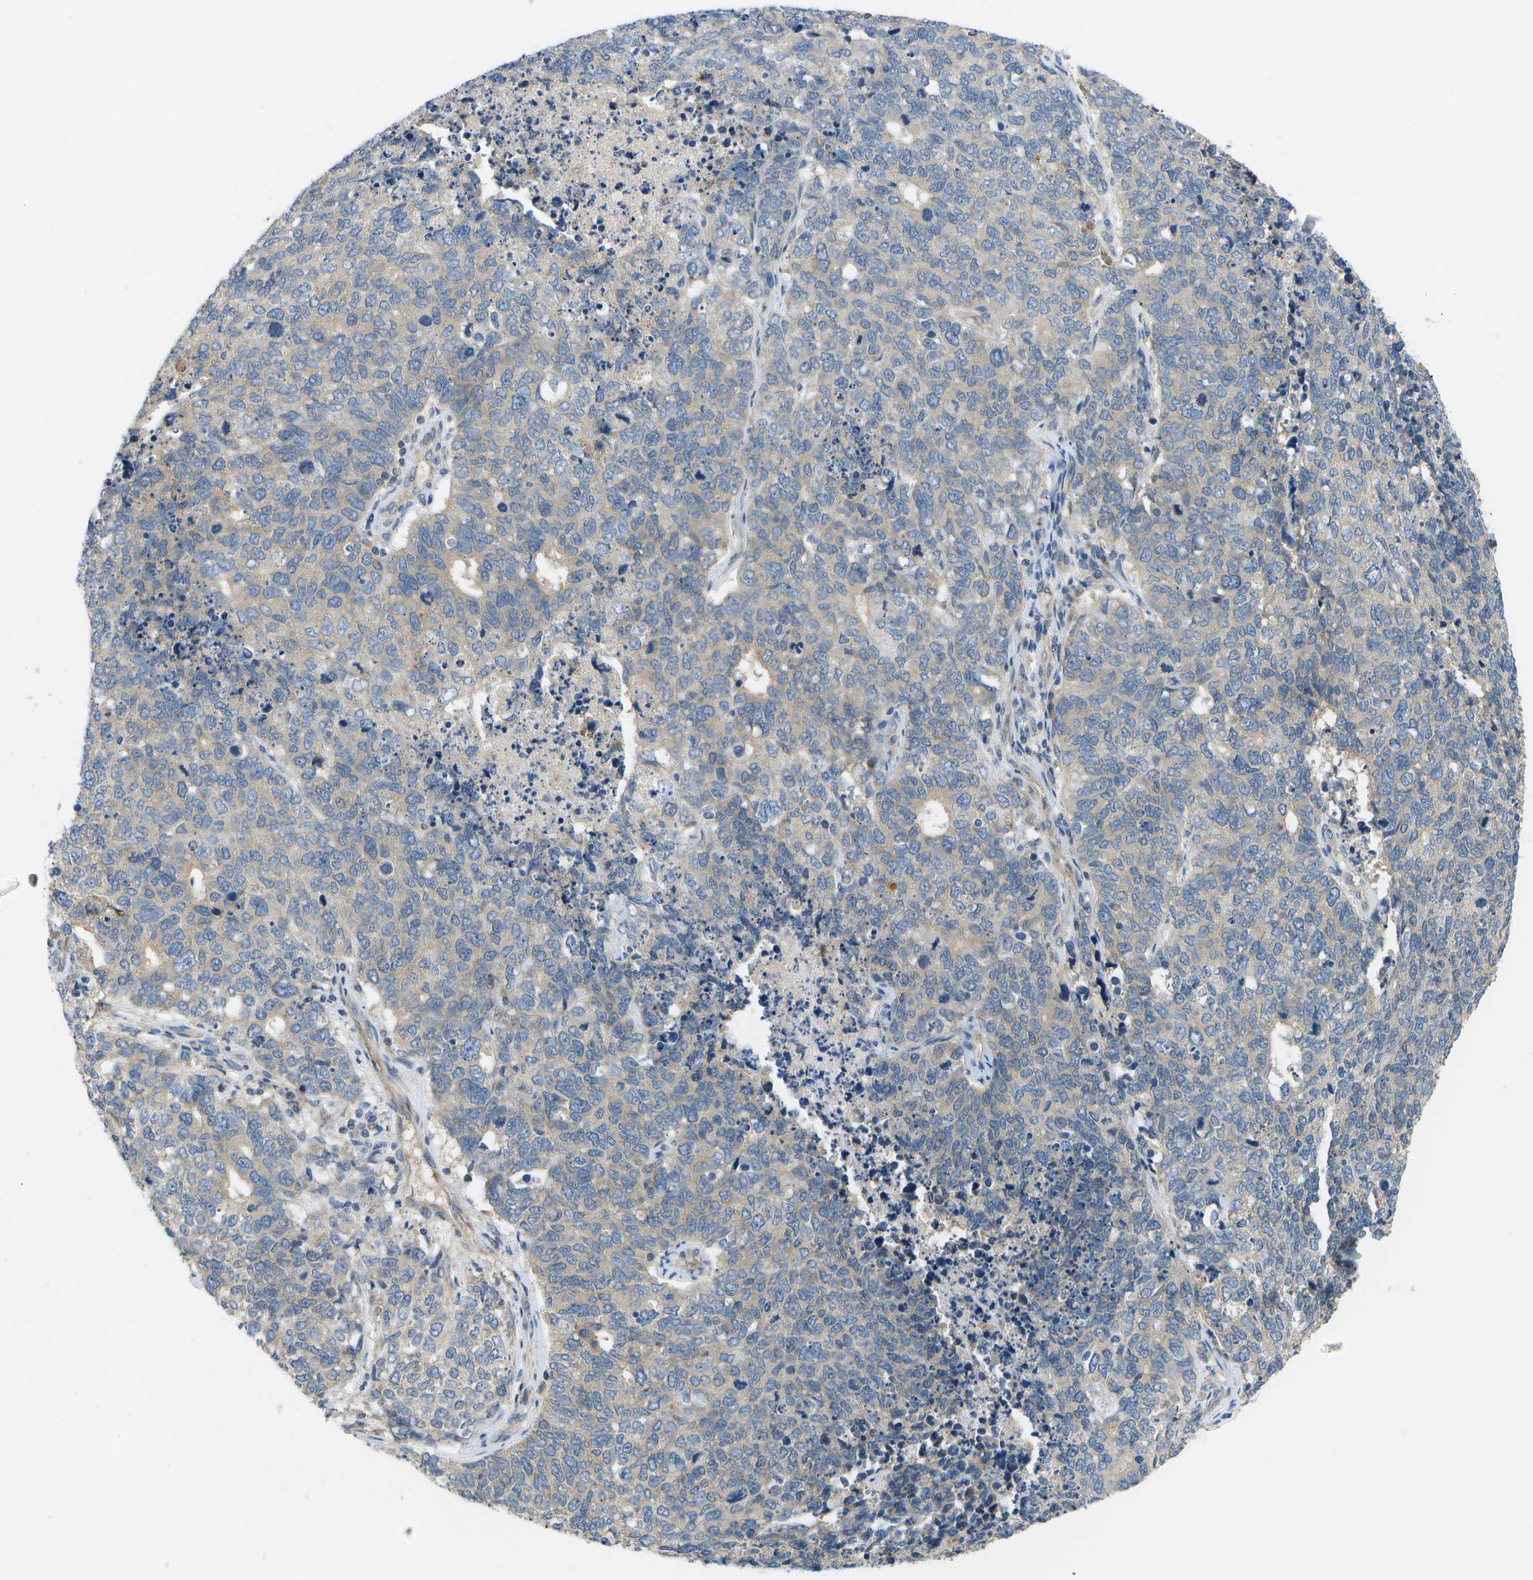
{"staining": {"intensity": "negative", "quantity": "none", "location": "none"}, "tissue": "cervical cancer", "cell_type": "Tumor cells", "image_type": "cancer", "snomed": [{"axis": "morphology", "description": "Squamous cell carcinoma, NOS"}, {"axis": "topography", "description": "Cervix"}], "caption": "Human cervical cancer (squamous cell carcinoma) stained for a protein using immunohistochemistry (IHC) demonstrates no staining in tumor cells.", "gene": "SLC25A20", "patient": {"sex": "female", "age": 63}}